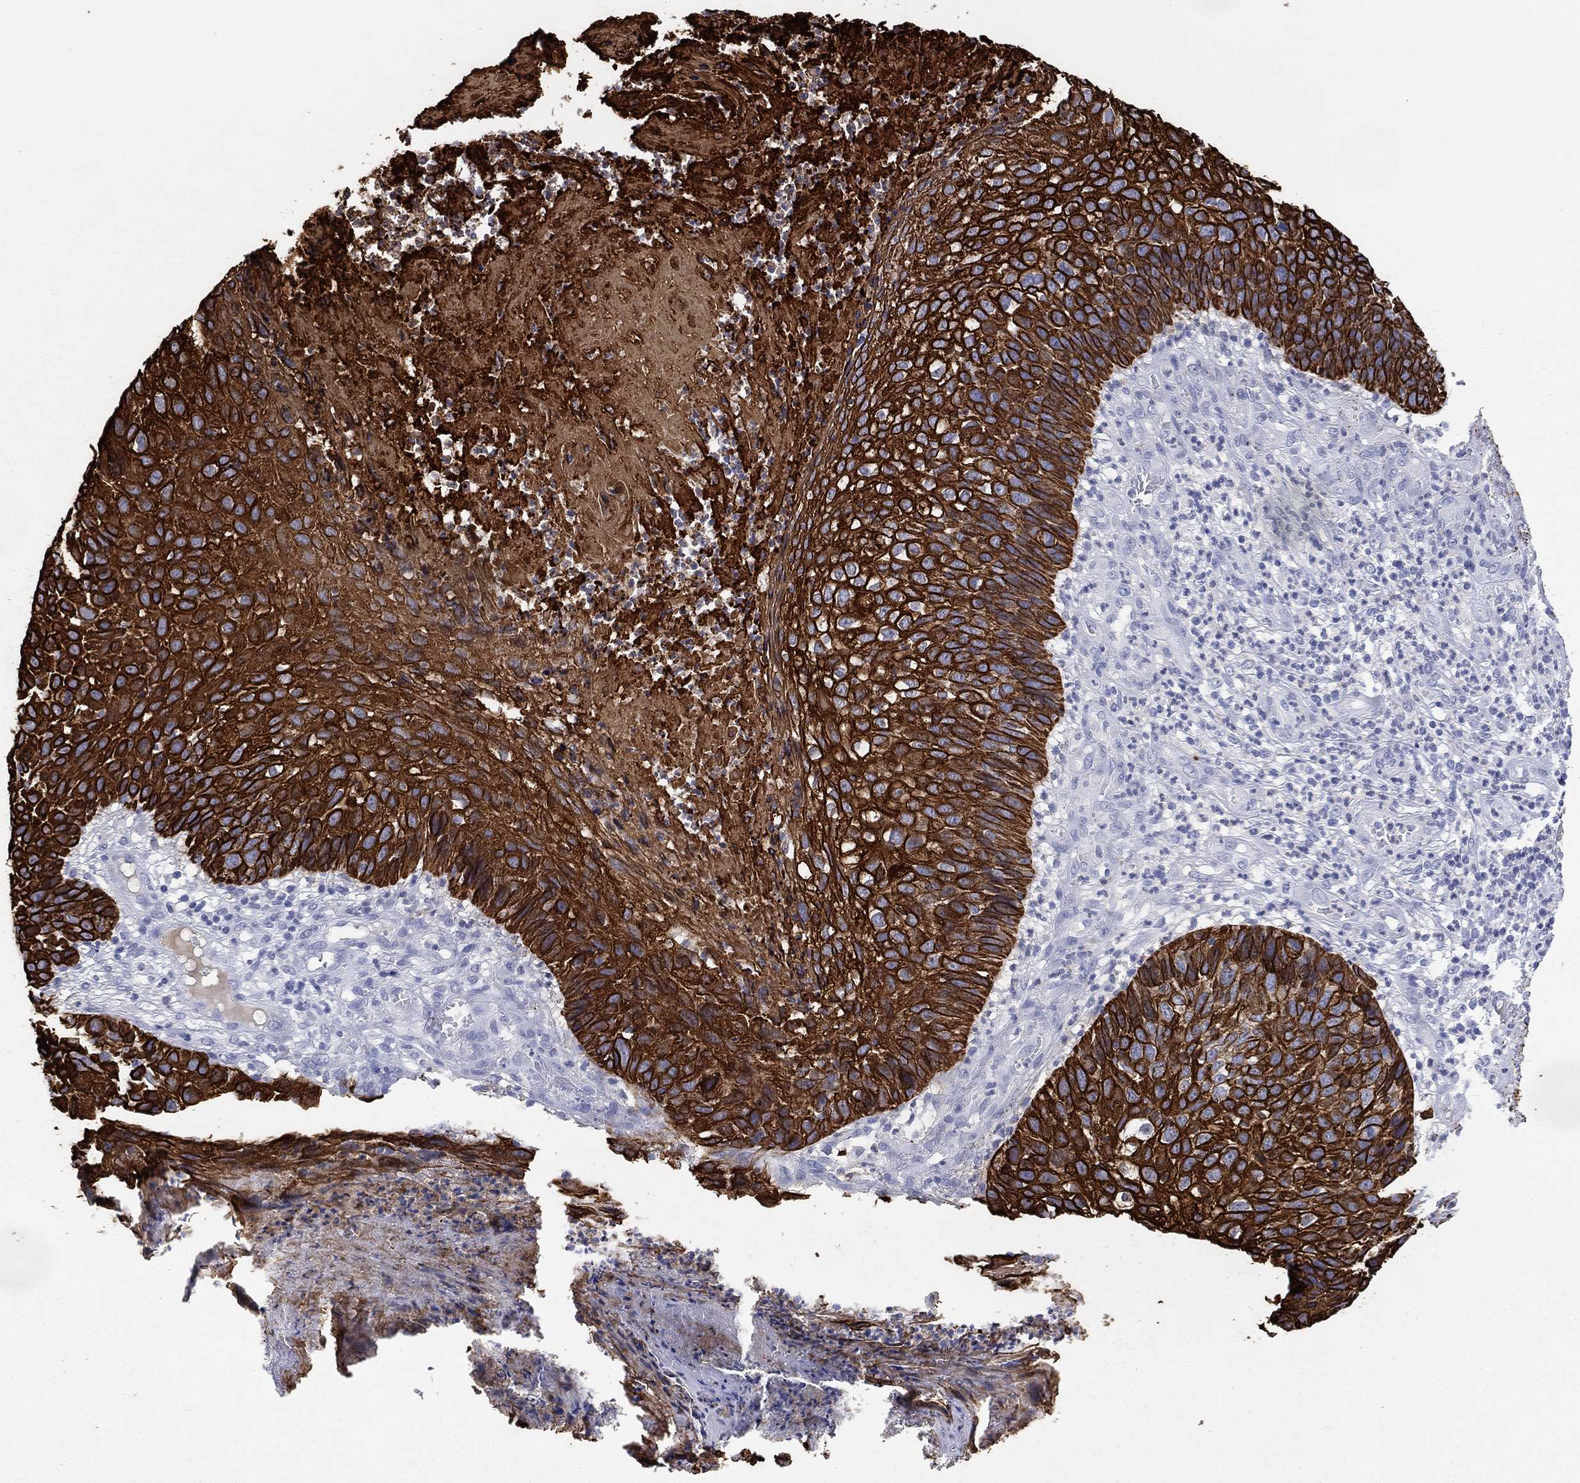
{"staining": {"intensity": "strong", "quantity": ">75%", "location": "cytoplasmic/membranous"}, "tissue": "skin cancer", "cell_type": "Tumor cells", "image_type": "cancer", "snomed": [{"axis": "morphology", "description": "Squamous cell carcinoma, NOS"}, {"axis": "topography", "description": "Skin"}], "caption": "Skin cancer (squamous cell carcinoma) stained for a protein (brown) demonstrates strong cytoplasmic/membranous positive staining in approximately >75% of tumor cells.", "gene": "KRT7", "patient": {"sex": "male", "age": 92}}